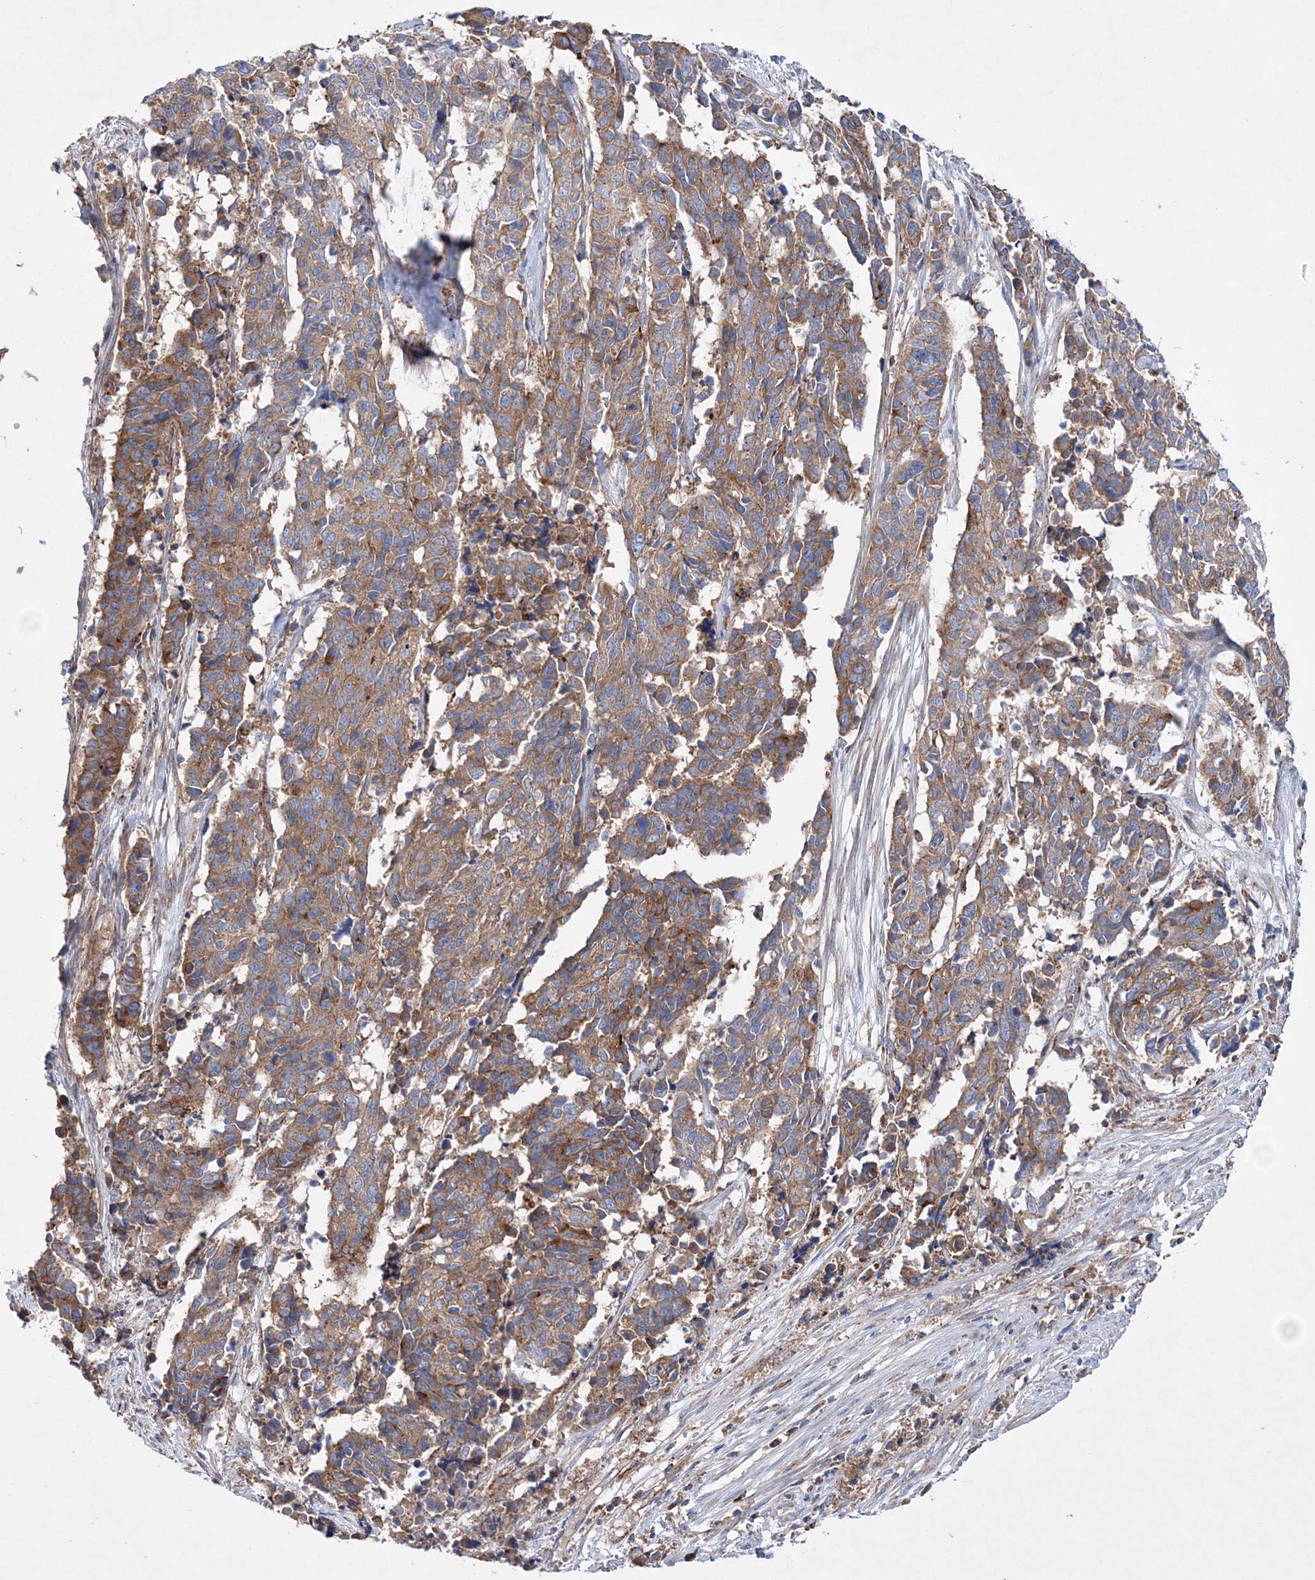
{"staining": {"intensity": "moderate", "quantity": ">75%", "location": "cytoplasmic/membranous"}, "tissue": "cervical cancer", "cell_type": "Tumor cells", "image_type": "cancer", "snomed": [{"axis": "morphology", "description": "Normal tissue, NOS"}, {"axis": "morphology", "description": "Squamous cell carcinoma, NOS"}, {"axis": "topography", "description": "Cervix"}], "caption": "Moderate cytoplasmic/membranous protein staining is appreciated in approximately >75% of tumor cells in cervical cancer (squamous cell carcinoma). (DAB IHC, brown staining for protein, blue staining for nuclei).", "gene": "NGLY1", "patient": {"sex": "female", "age": 35}}